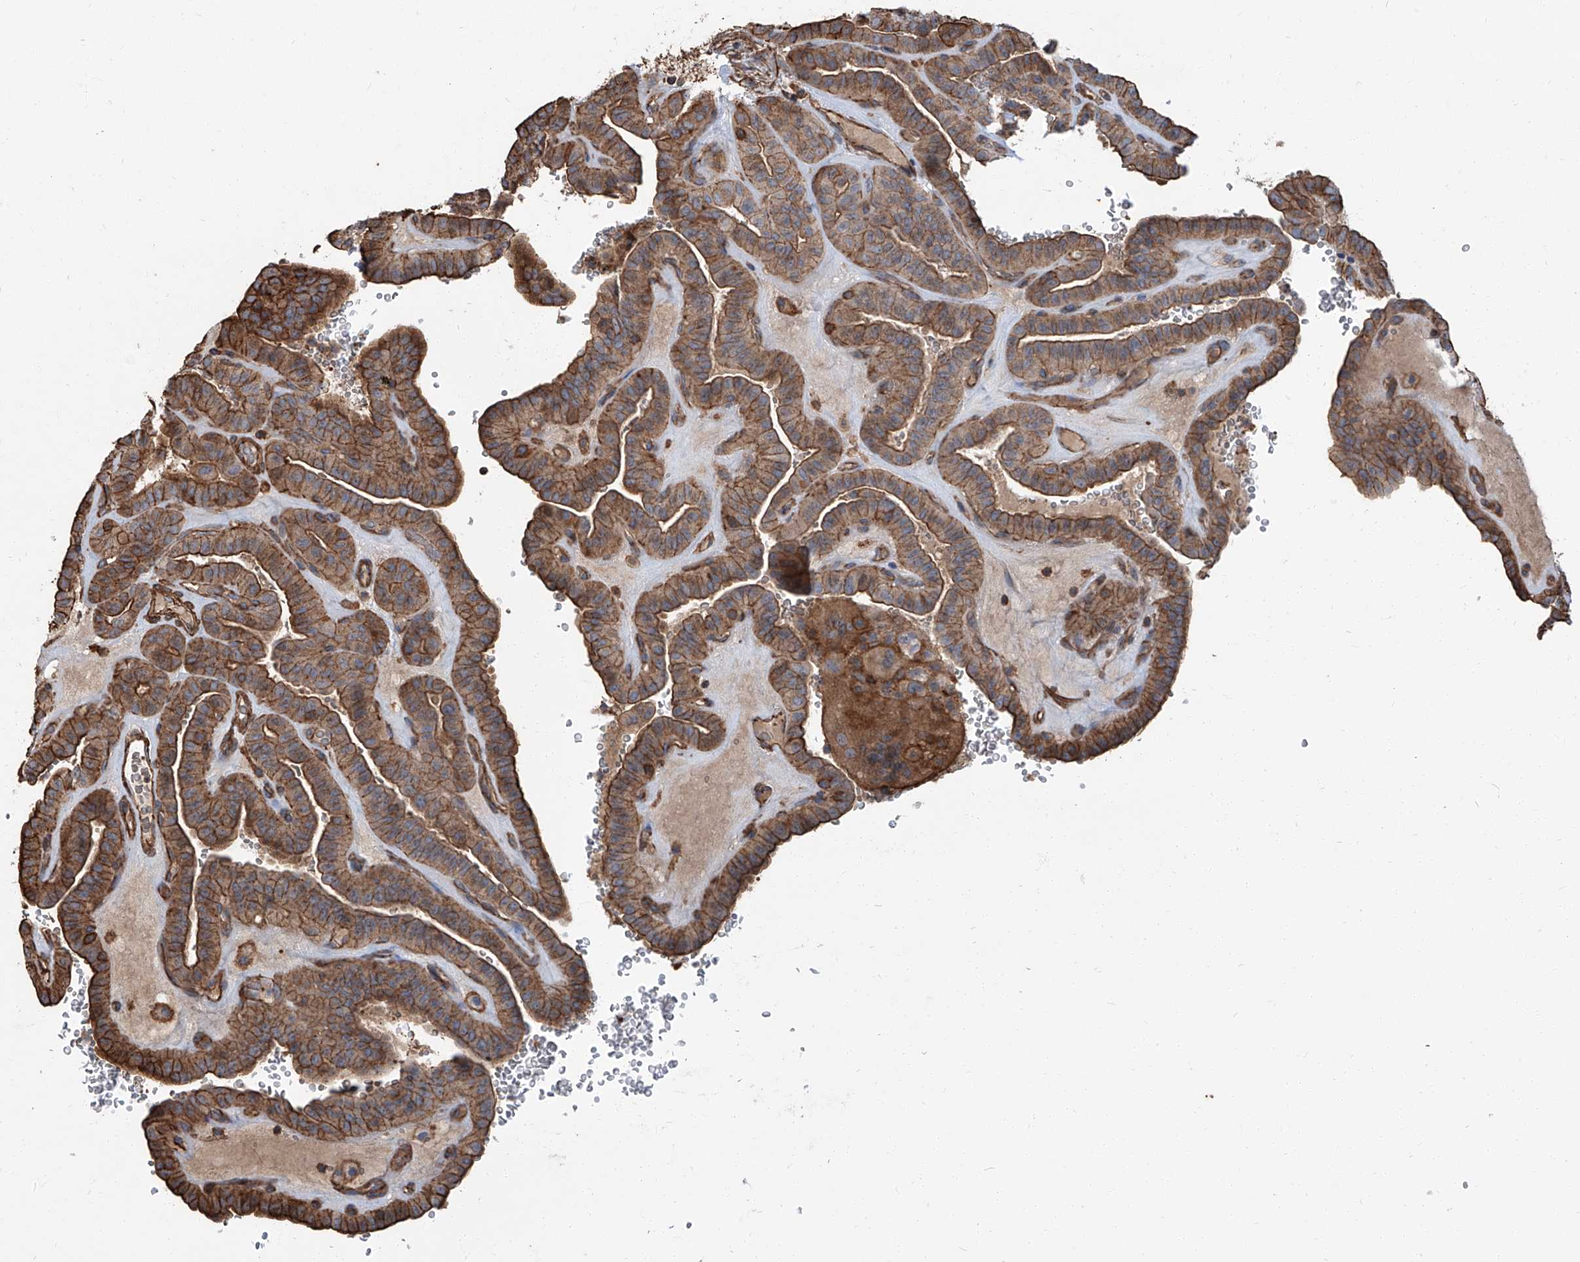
{"staining": {"intensity": "strong", "quantity": ">75%", "location": "cytoplasmic/membranous"}, "tissue": "thyroid cancer", "cell_type": "Tumor cells", "image_type": "cancer", "snomed": [{"axis": "morphology", "description": "Papillary adenocarcinoma, NOS"}, {"axis": "topography", "description": "Thyroid gland"}], "caption": "Thyroid papillary adenocarcinoma was stained to show a protein in brown. There is high levels of strong cytoplasmic/membranous expression in approximately >75% of tumor cells. (DAB (3,3'-diaminobenzidine) = brown stain, brightfield microscopy at high magnification).", "gene": "PIEZO2", "patient": {"sex": "male", "age": 77}}